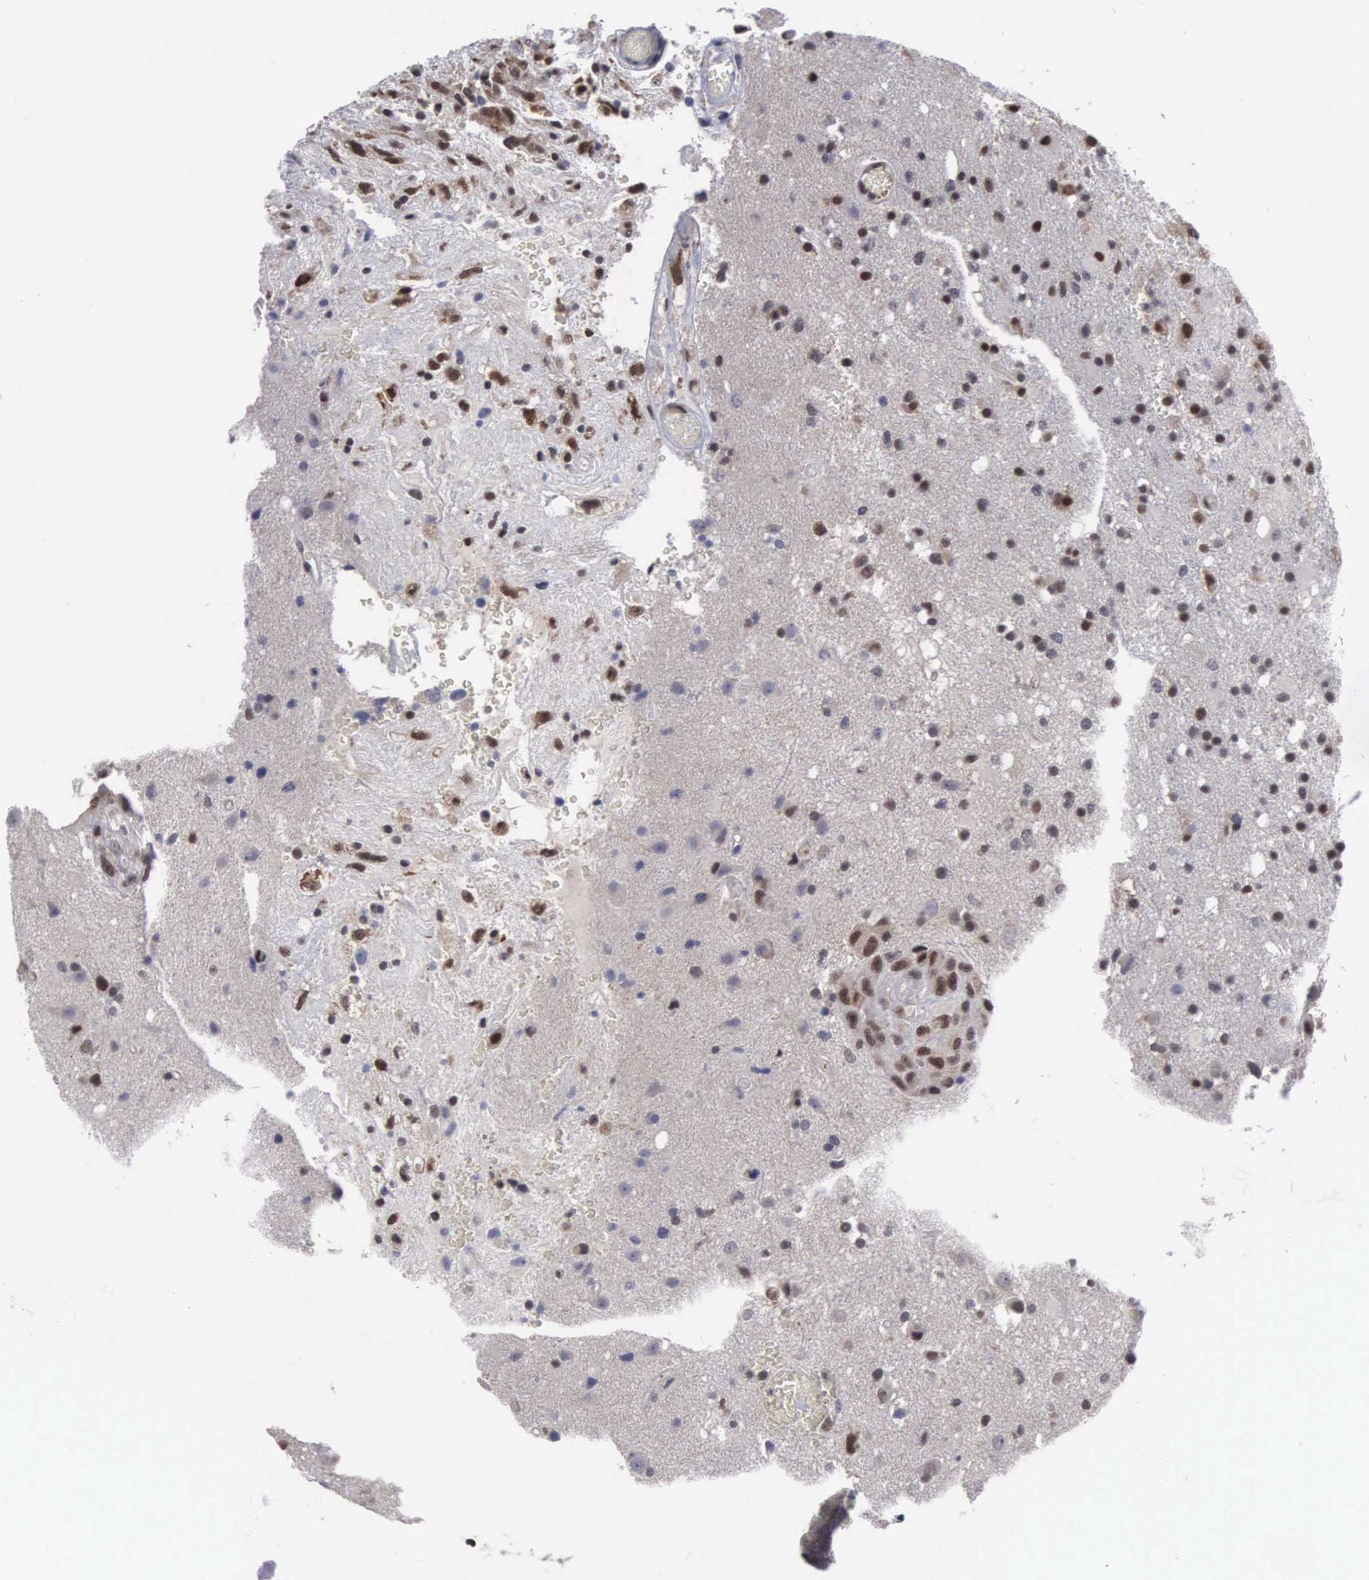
{"staining": {"intensity": "moderate", "quantity": ">75%", "location": "nuclear"}, "tissue": "glioma", "cell_type": "Tumor cells", "image_type": "cancer", "snomed": [{"axis": "morphology", "description": "Glioma, malignant, High grade"}, {"axis": "topography", "description": "Brain"}], "caption": "A micrograph of human malignant high-grade glioma stained for a protein displays moderate nuclear brown staining in tumor cells.", "gene": "TRMT5", "patient": {"sex": "male", "age": 48}}